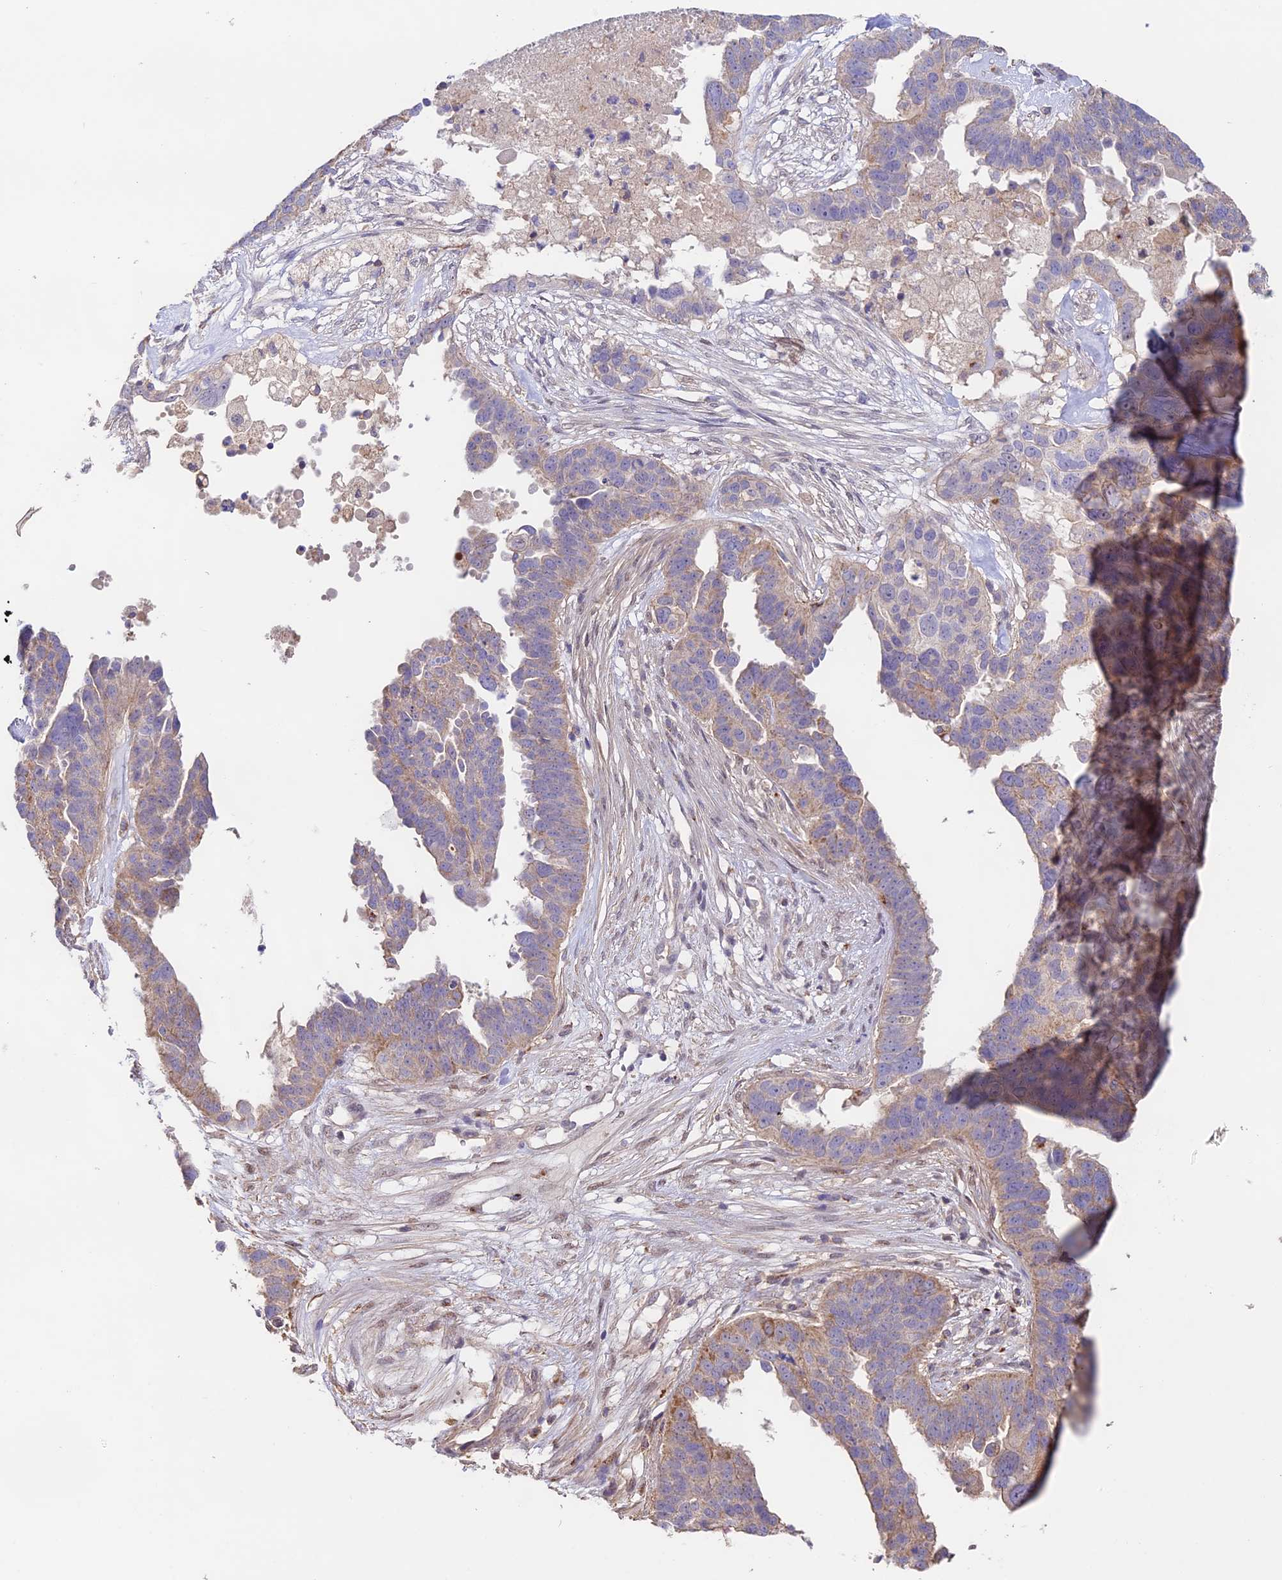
{"staining": {"intensity": "weak", "quantity": "25%-75%", "location": "cytoplasmic/membranous"}, "tissue": "ovarian cancer", "cell_type": "Tumor cells", "image_type": "cancer", "snomed": [{"axis": "morphology", "description": "Cystadenocarcinoma, serous, NOS"}, {"axis": "topography", "description": "Ovary"}], "caption": "Protein expression analysis of human ovarian serous cystadenocarcinoma reveals weak cytoplasmic/membranous positivity in about 25%-75% of tumor cells. (DAB (3,3'-diaminobenzidine) = brown stain, brightfield microscopy at high magnification).", "gene": "CLCF1", "patient": {"sex": "female", "age": 59}}